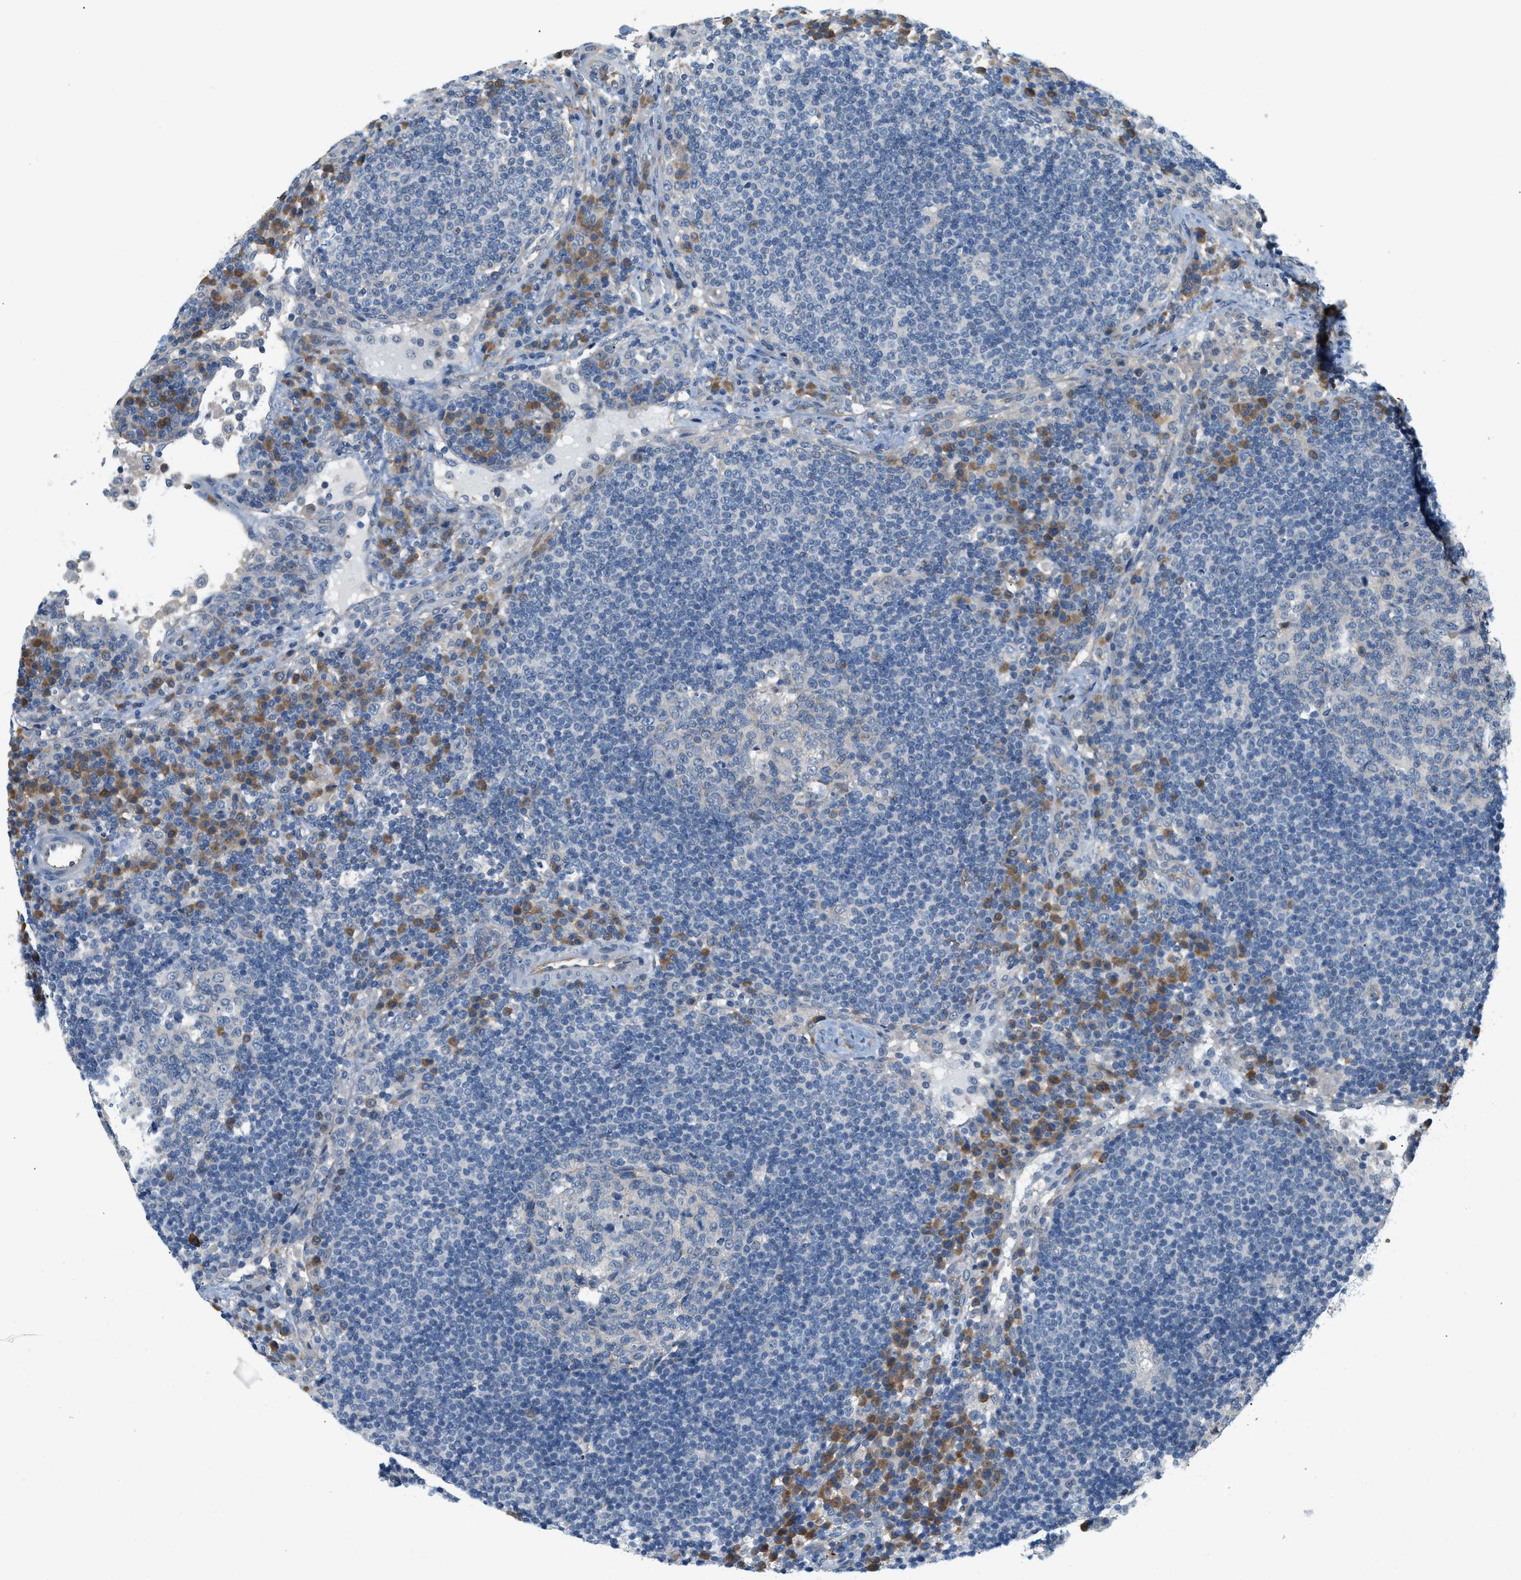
{"staining": {"intensity": "negative", "quantity": "none", "location": "none"}, "tissue": "lymph node", "cell_type": "Germinal center cells", "image_type": "normal", "snomed": [{"axis": "morphology", "description": "Normal tissue, NOS"}, {"axis": "topography", "description": "Lymph node"}], "caption": "This is a photomicrograph of immunohistochemistry (IHC) staining of normal lymph node, which shows no positivity in germinal center cells. (IHC, brightfield microscopy, high magnification).", "gene": "CYTH2", "patient": {"sex": "female", "age": 53}}